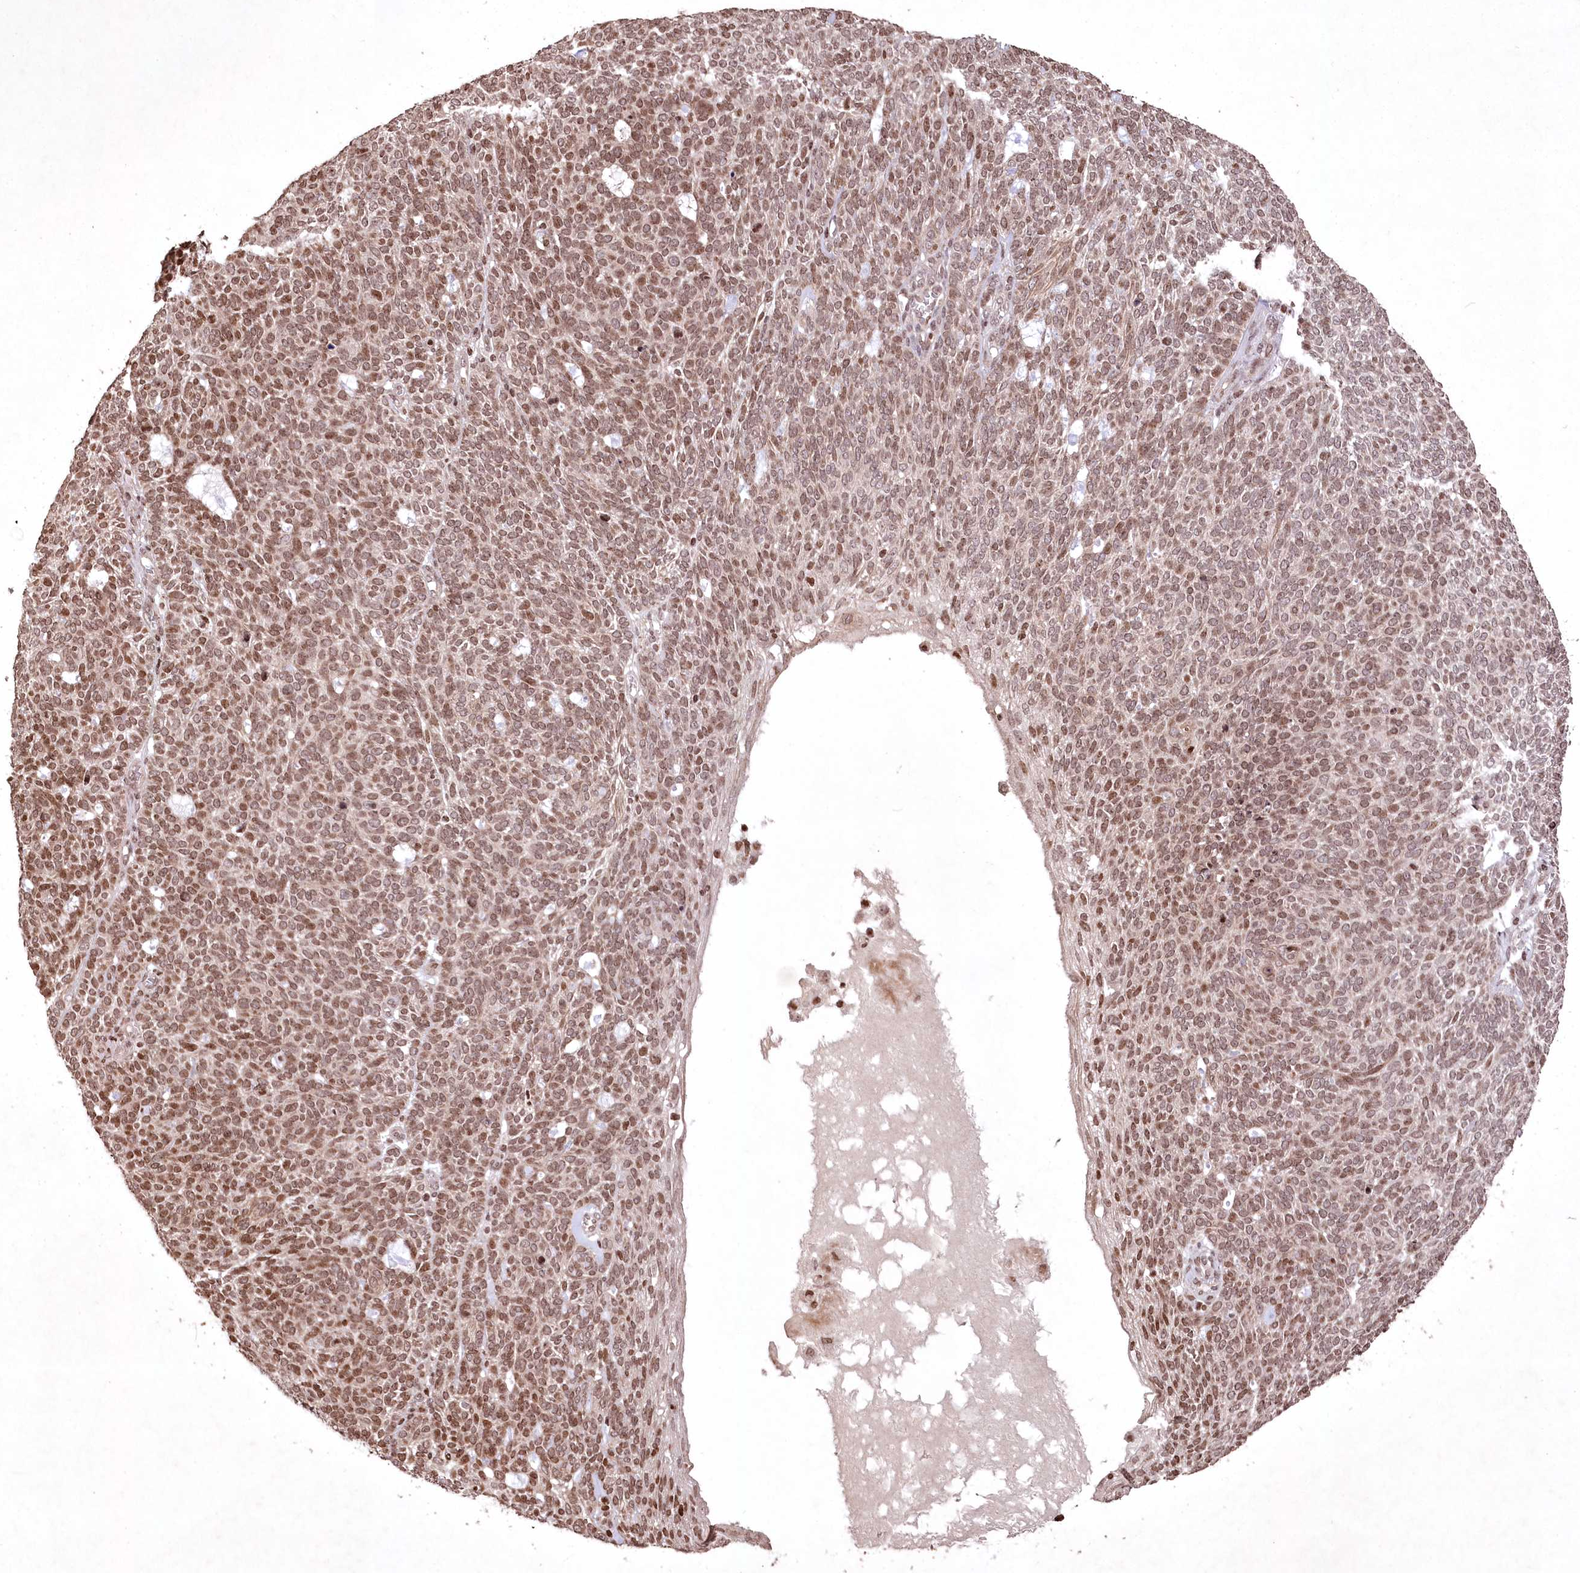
{"staining": {"intensity": "moderate", "quantity": ">75%", "location": "nuclear"}, "tissue": "skin cancer", "cell_type": "Tumor cells", "image_type": "cancer", "snomed": [{"axis": "morphology", "description": "Squamous cell carcinoma, NOS"}, {"axis": "topography", "description": "Skin"}], "caption": "Immunohistochemistry (IHC) histopathology image of neoplastic tissue: human skin squamous cell carcinoma stained using IHC shows medium levels of moderate protein expression localized specifically in the nuclear of tumor cells, appearing as a nuclear brown color.", "gene": "CCSER2", "patient": {"sex": "female", "age": 90}}